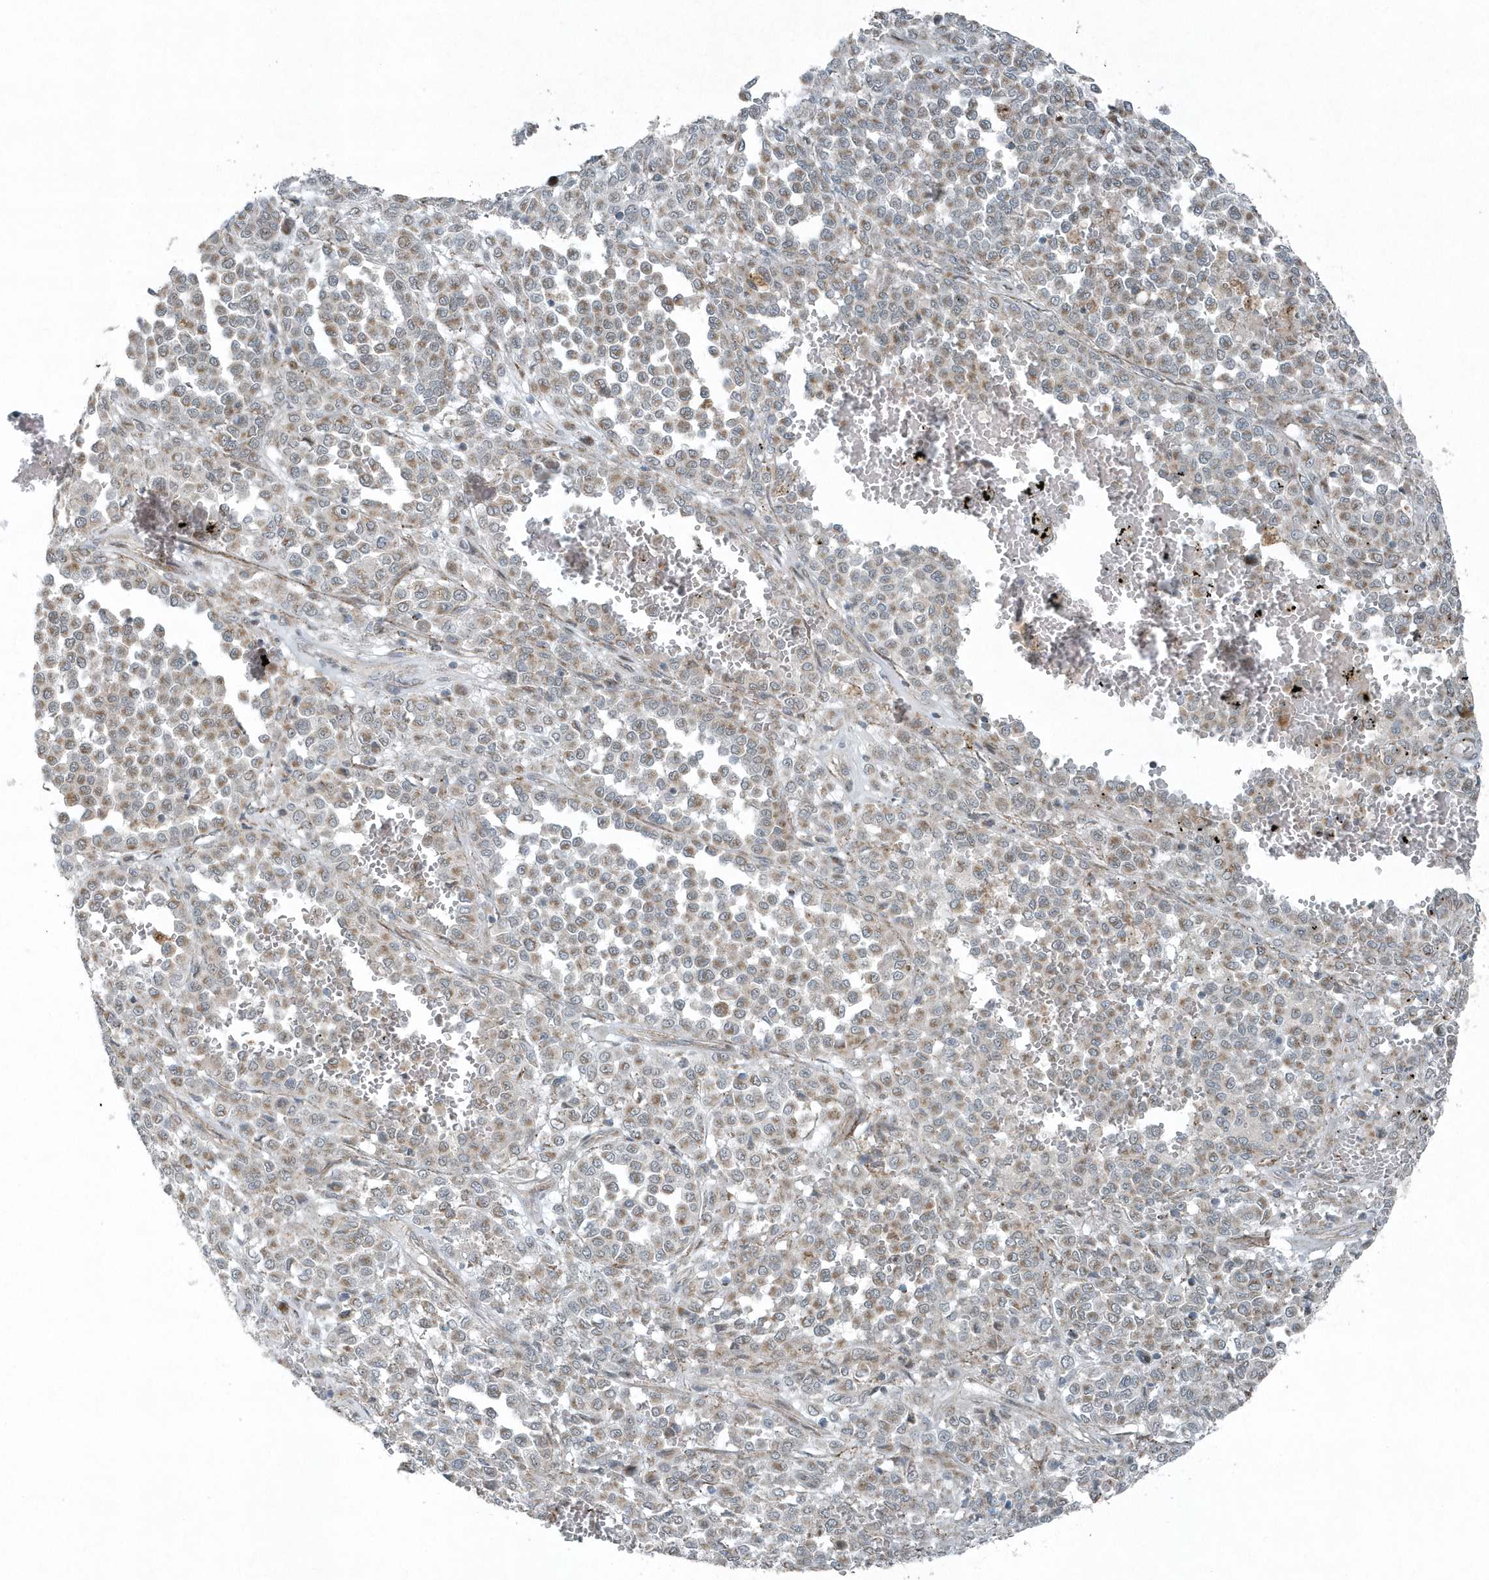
{"staining": {"intensity": "weak", "quantity": "25%-75%", "location": "cytoplasmic/membranous"}, "tissue": "melanoma", "cell_type": "Tumor cells", "image_type": "cancer", "snomed": [{"axis": "morphology", "description": "Malignant melanoma, Metastatic site"}, {"axis": "topography", "description": "Pancreas"}], "caption": "Weak cytoplasmic/membranous protein positivity is seen in approximately 25%-75% of tumor cells in malignant melanoma (metastatic site).", "gene": "GCC2", "patient": {"sex": "female", "age": 30}}